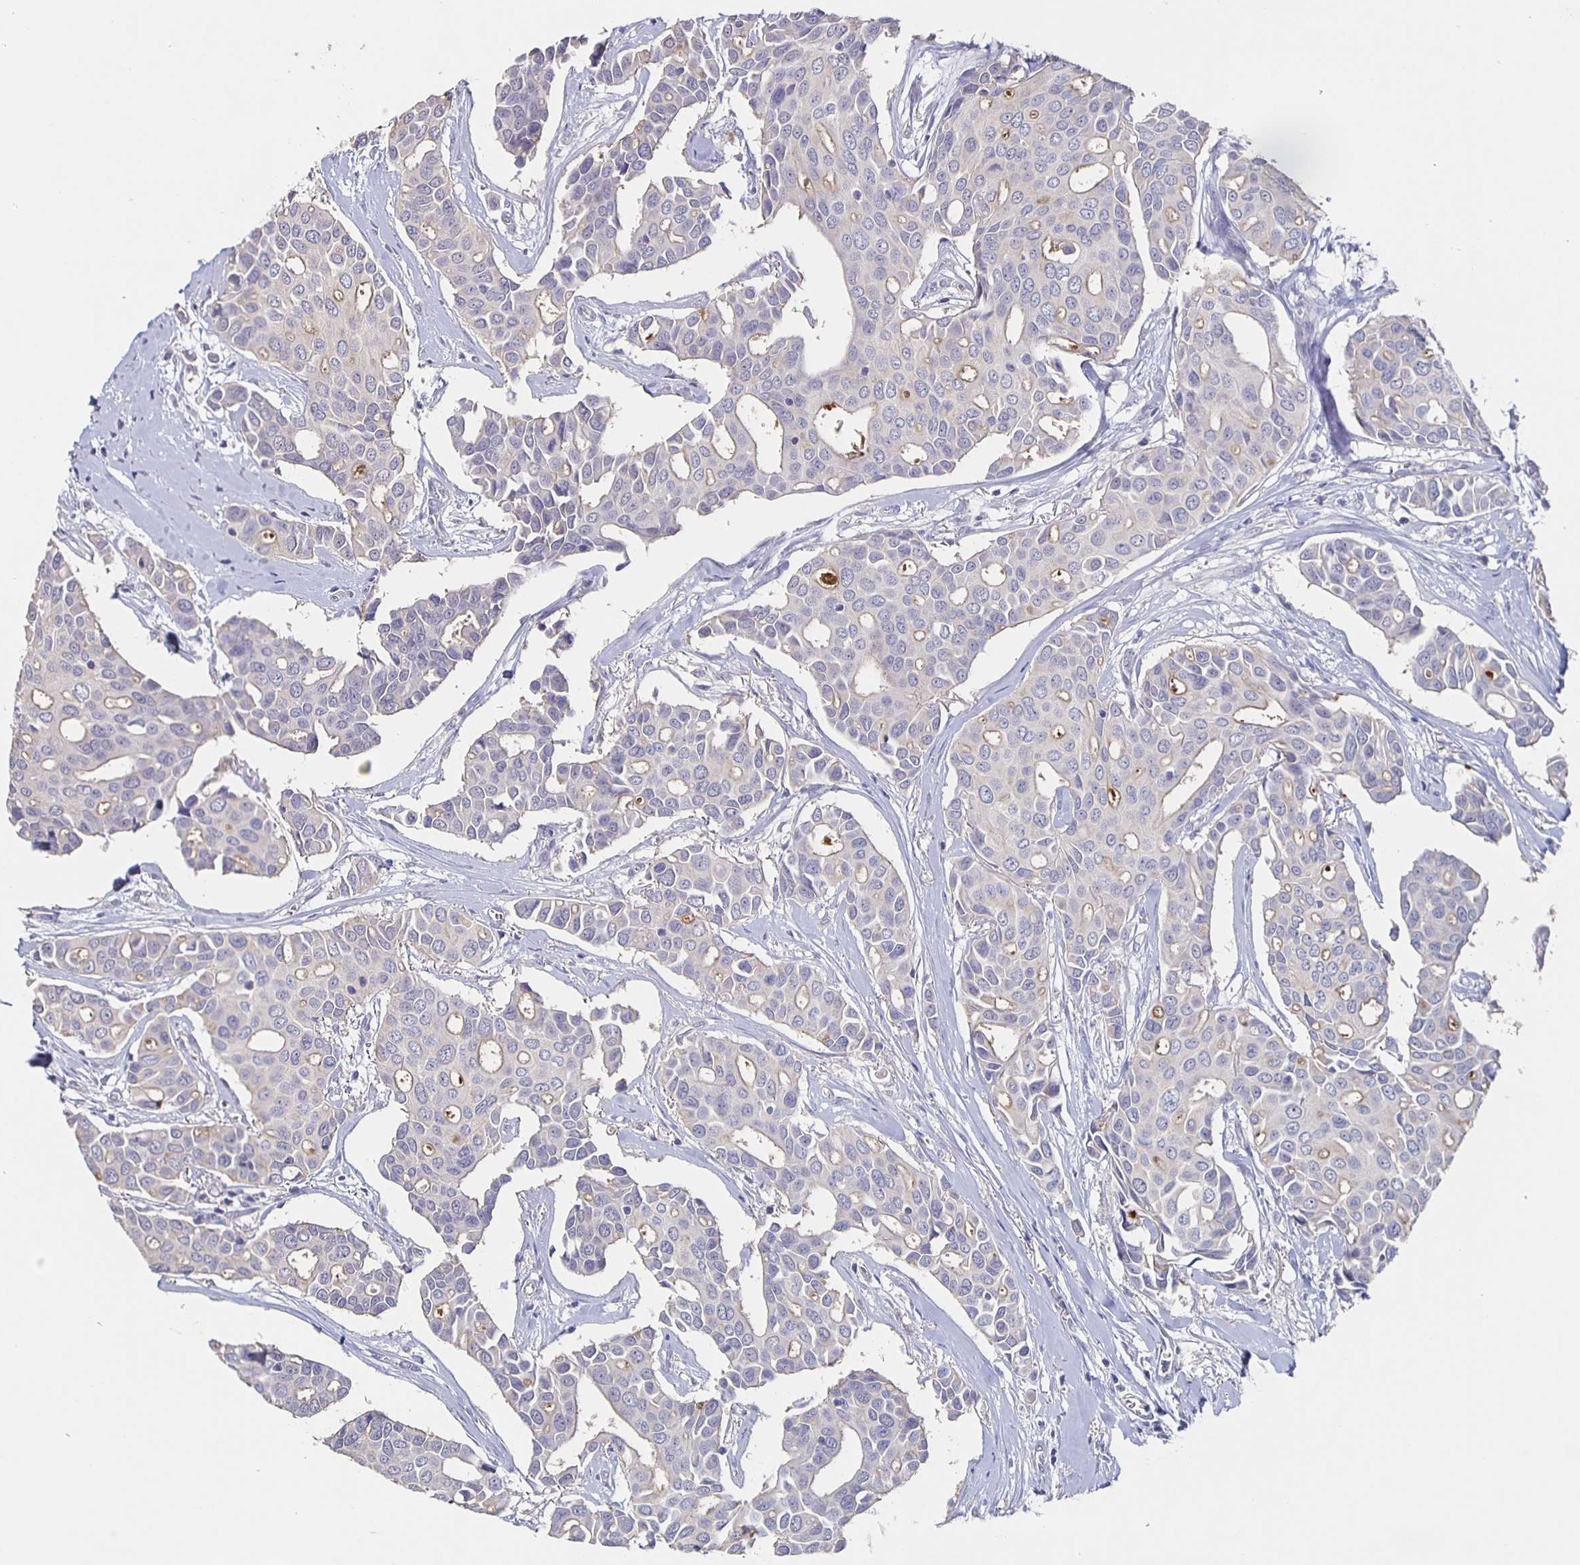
{"staining": {"intensity": "negative", "quantity": "none", "location": "none"}, "tissue": "breast cancer", "cell_type": "Tumor cells", "image_type": "cancer", "snomed": [{"axis": "morphology", "description": "Duct carcinoma"}, {"axis": "topography", "description": "Breast"}], "caption": "Immunohistochemical staining of infiltrating ductal carcinoma (breast) exhibits no significant staining in tumor cells.", "gene": "CACNA2D2", "patient": {"sex": "female", "age": 54}}